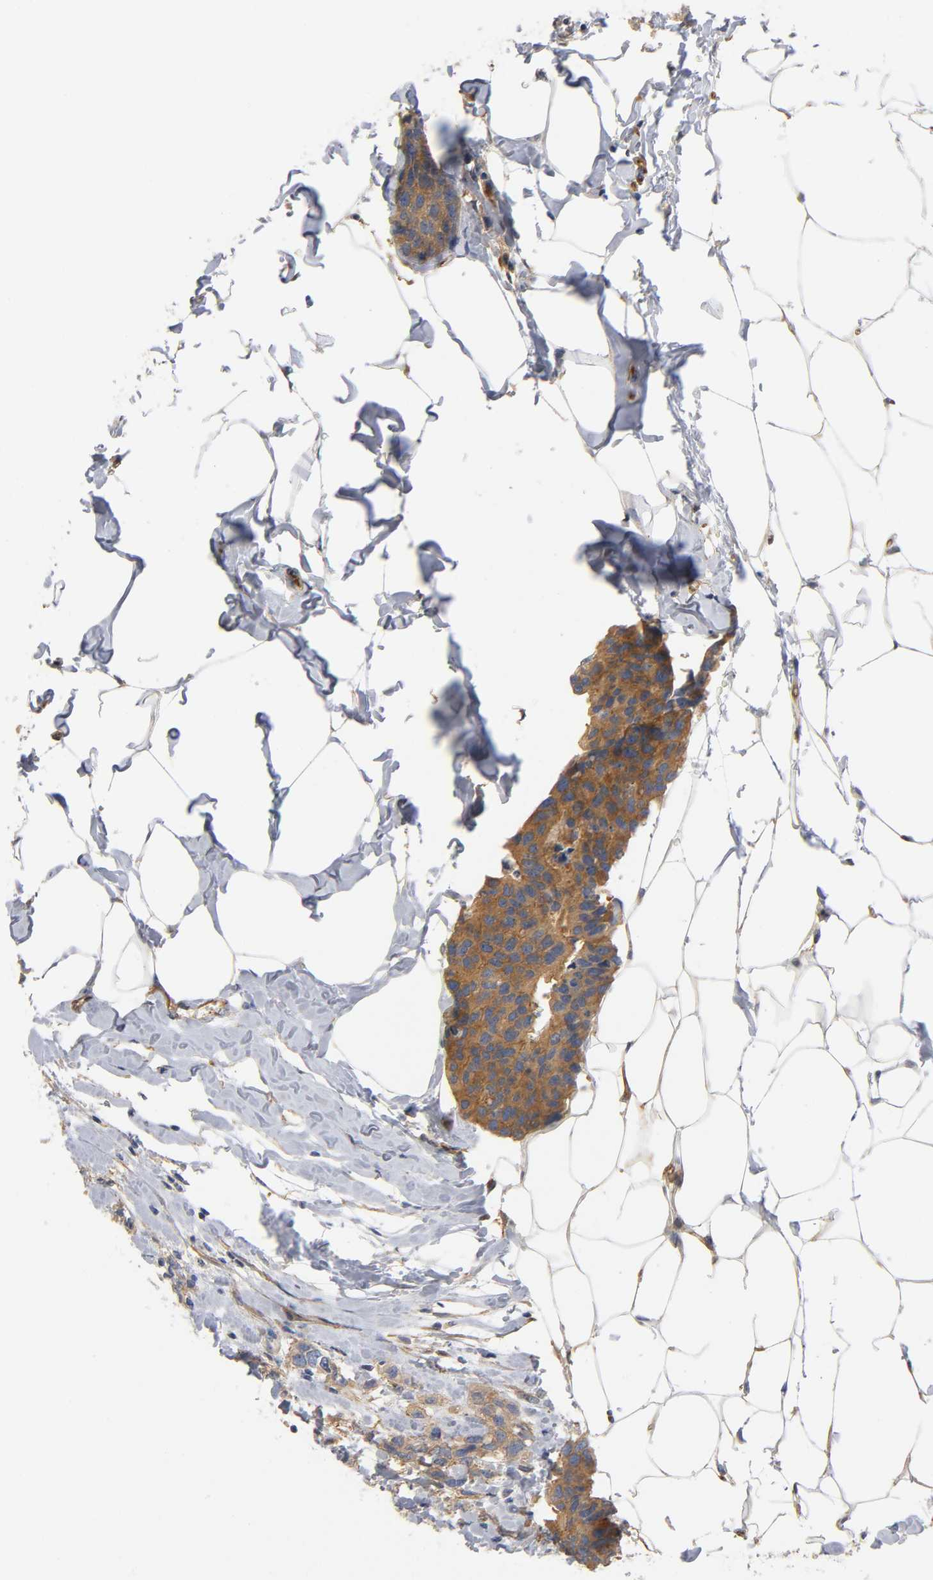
{"staining": {"intensity": "moderate", "quantity": ">75%", "location": "cytoplasmic/membranous"}, "tissue": "breast cancer", "cell_type": "Tumor cells", "image_type": "cancer", "snomed": [{"axis": "morphology", "description": "Normal tissue, NOS"}, {"axis": "morphology", "description": "Duct carcinoma"}, {"axis": "topography", "description": "Breast"}], "caption": "The image displays a brown stain indicating the presence of a protein in the cytoplasmic/membranous of tumor cells in breast infiltrating ductal carcinoma. Nuclei are stained in blue.", "gene": "MARS1", "patient": {"sex": "female", "age": 50}}